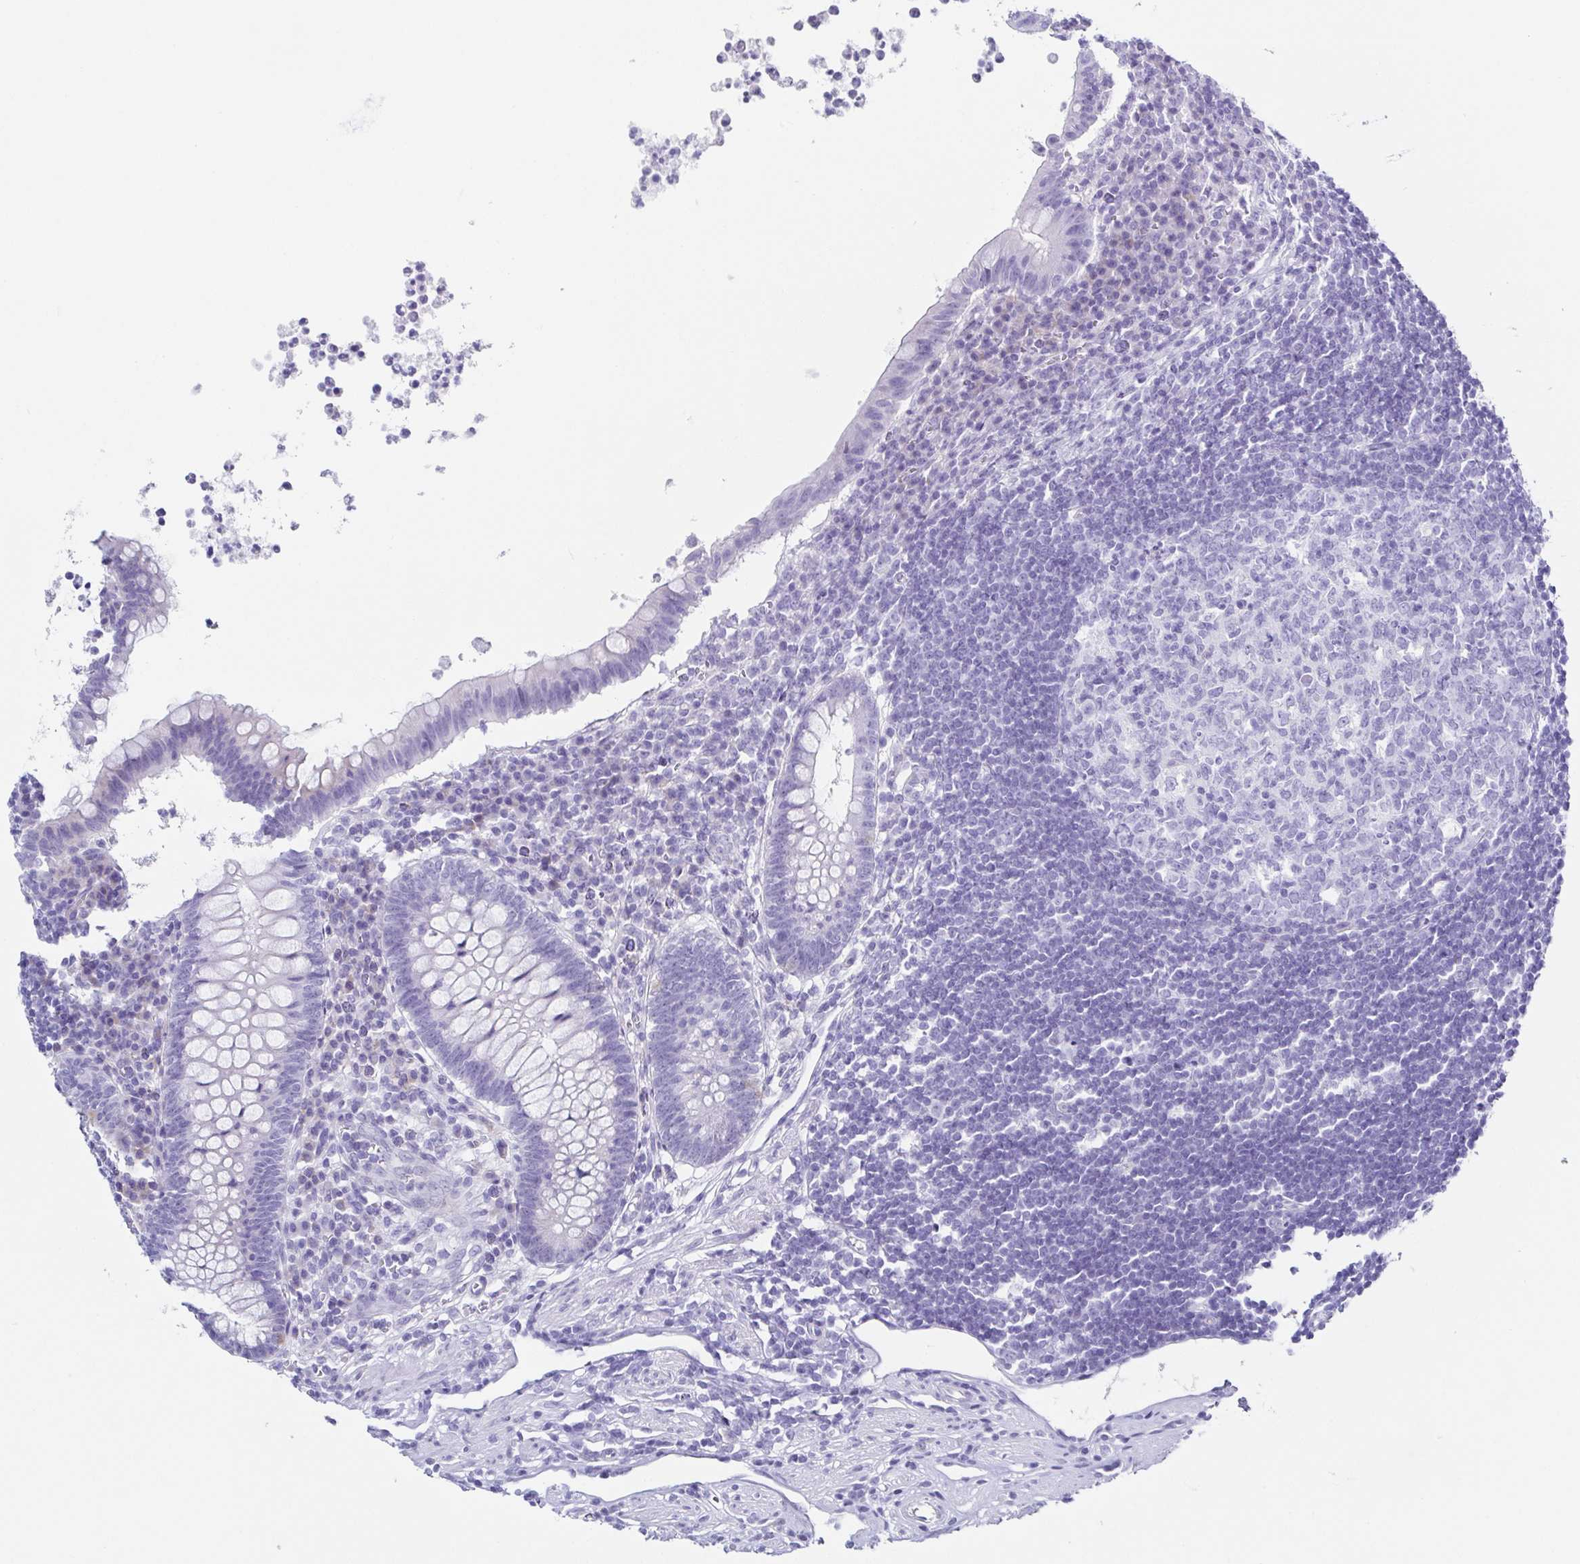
{"staining": {"intensity": "negative", "quantity": "none", "location": "none"}, "tissue": "appendix", "cell_type": "Glandular cells", "image_type": "normal", "snomed": [{"axis": "morphology", "description": "Normal tissue, NOS"}, {"axis": "topography", "description": "Appendix"}], "caption": "Unremarkable appendix was stained to show a protein in brown. There is no significant positivity in glandular cells. (DAB IHC visualized using brightfield microscopy, high magnification).", "gene": "TNNT2", "patient": {"sex": "female", "age": 56}}